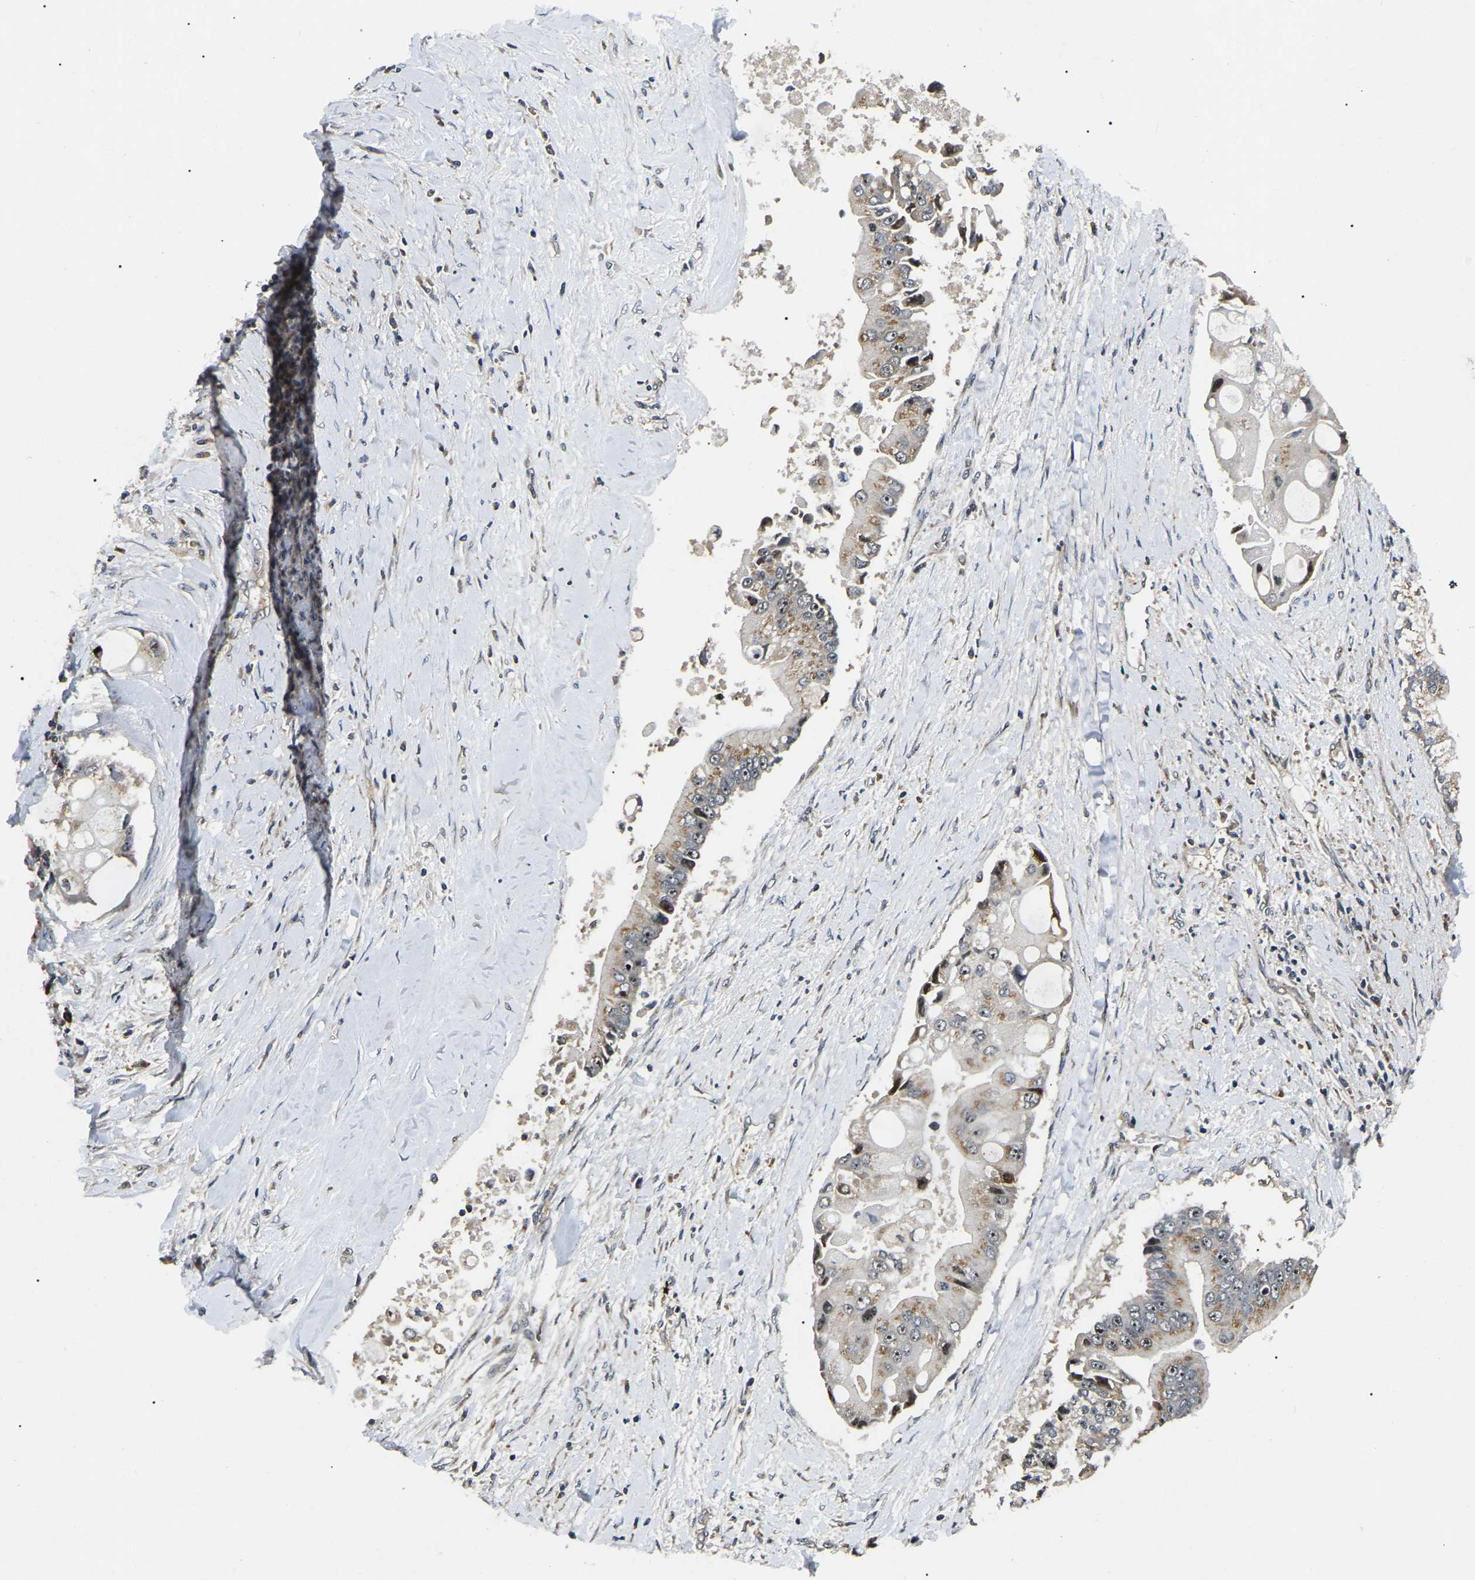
{"staining": {"intensity": "moderate", "quantity": "<25%", "location": "nuclear"}, "tissue": "liver cancer", "cell_type": "Tumor cells", "image_type": "cancer", "snomed": [{"axis": "morphology", "description": "Cholangiocarcinoma"}, {"axis": "topography", "description": "Liver"}], "caption": "Protein staining displays moderate nuclear expression in approximately <25% of tumor cells in liver cholangiocarcinoma. The protein is stained brown, and the nuclei are stained in blue (DAB IHC with brightfield microscopy, high magnification).", "gene": "RBM28", "patient": {"sex": "male", "age": 50}}